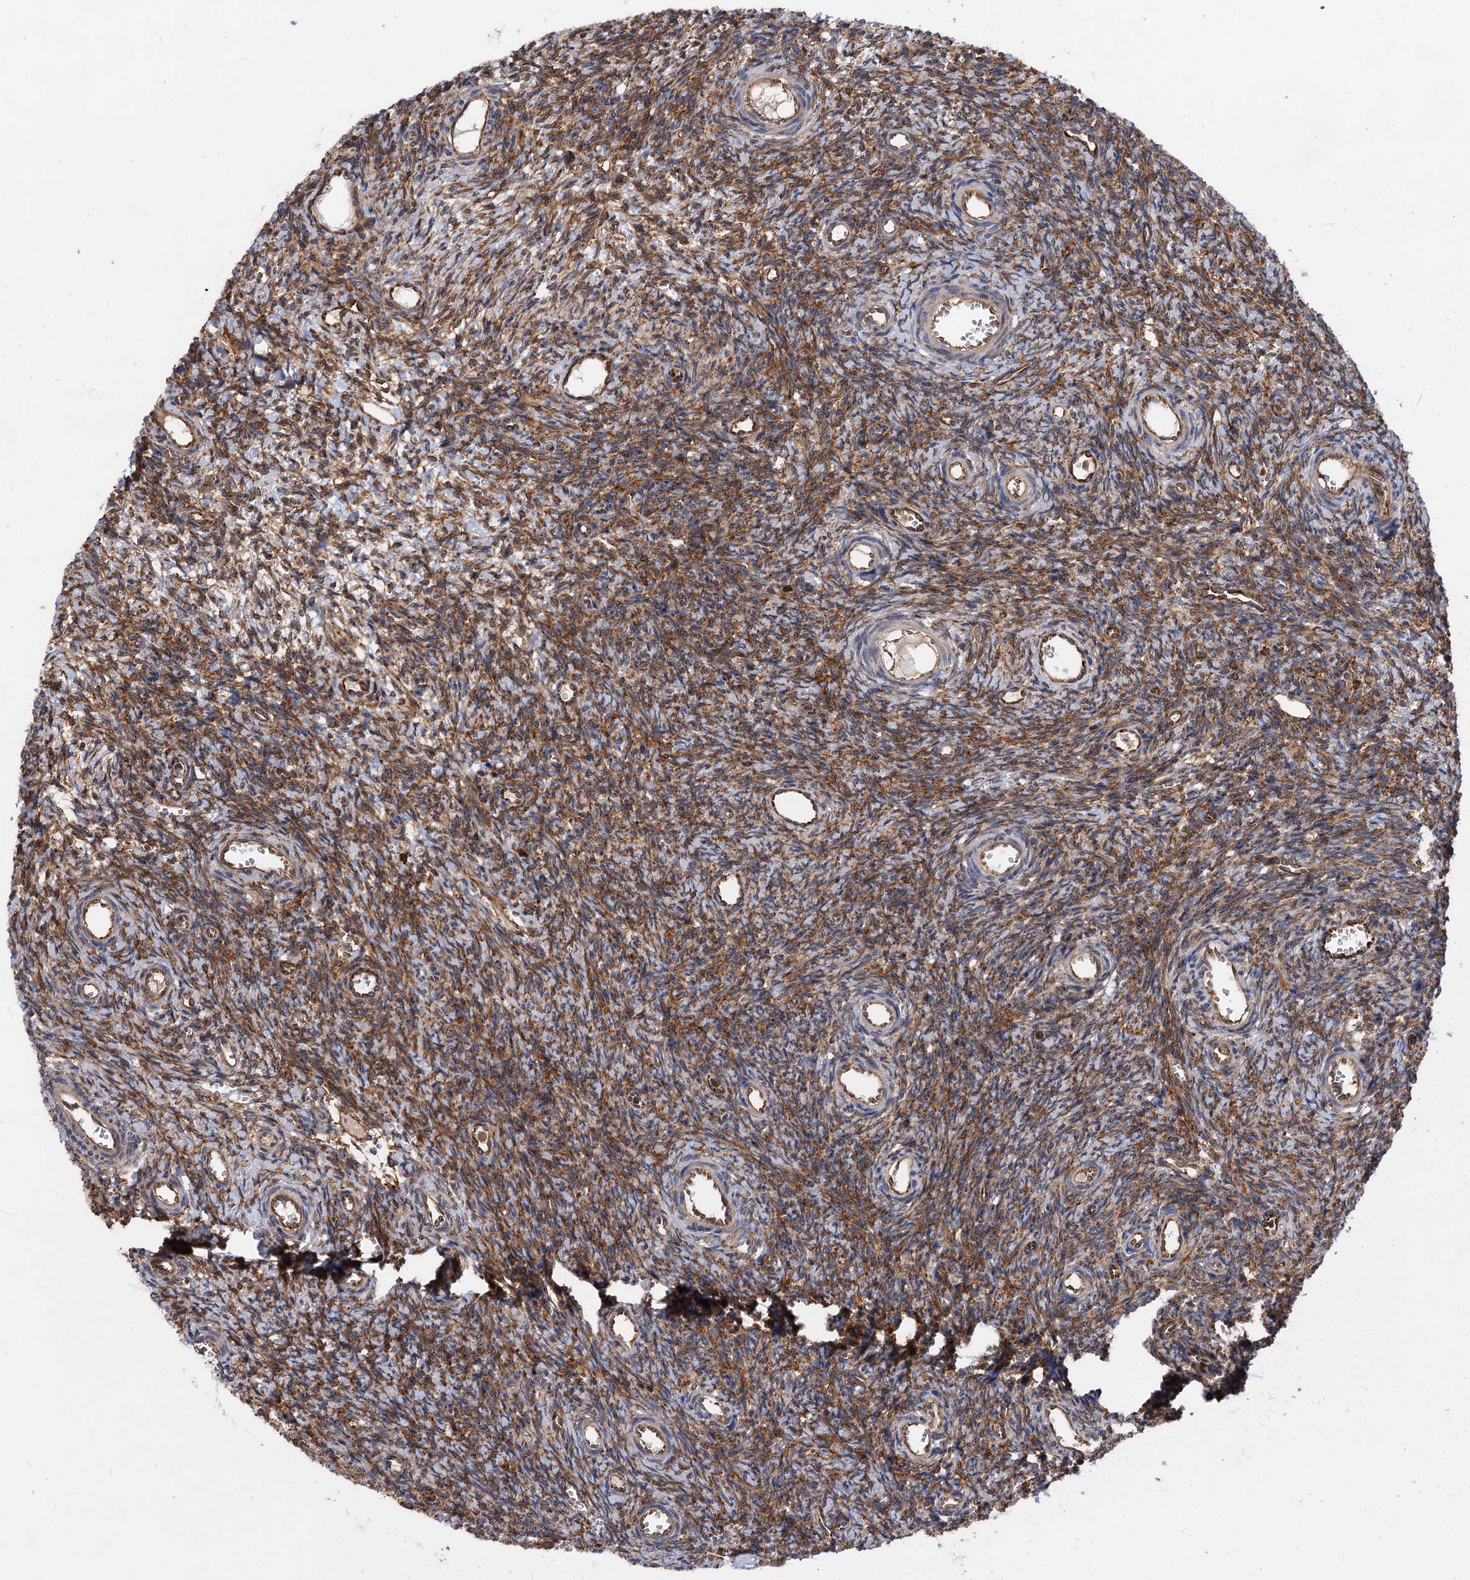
{"staining": {"intensity": "moderate", "quantity": ">75%", "location": "cytoplasmic/membranous"}, "tissue": "ovary", "cell_type": "Ovarian stroma cells", "image_type": "normal", "snomed": [{"axis": "morphology", "description": "Normal tissue, NOS"}, {"axis": "topography", "description": "Ovary"}], "caption": "Immunohistochemistry staining of normal ovary, which displays medium levels of moderate cytoplasmic/membranous positivity in approximately >75% of ovarian stroma cells indicating moderate cytoplasmic/membranous protein staining. The staining was performed using DAB (brown) for protein detection and nuclei were counterstained in hematoxylin (blue).", "gene": "PACS1", "patient": {"sex": "female", "age": 39}}